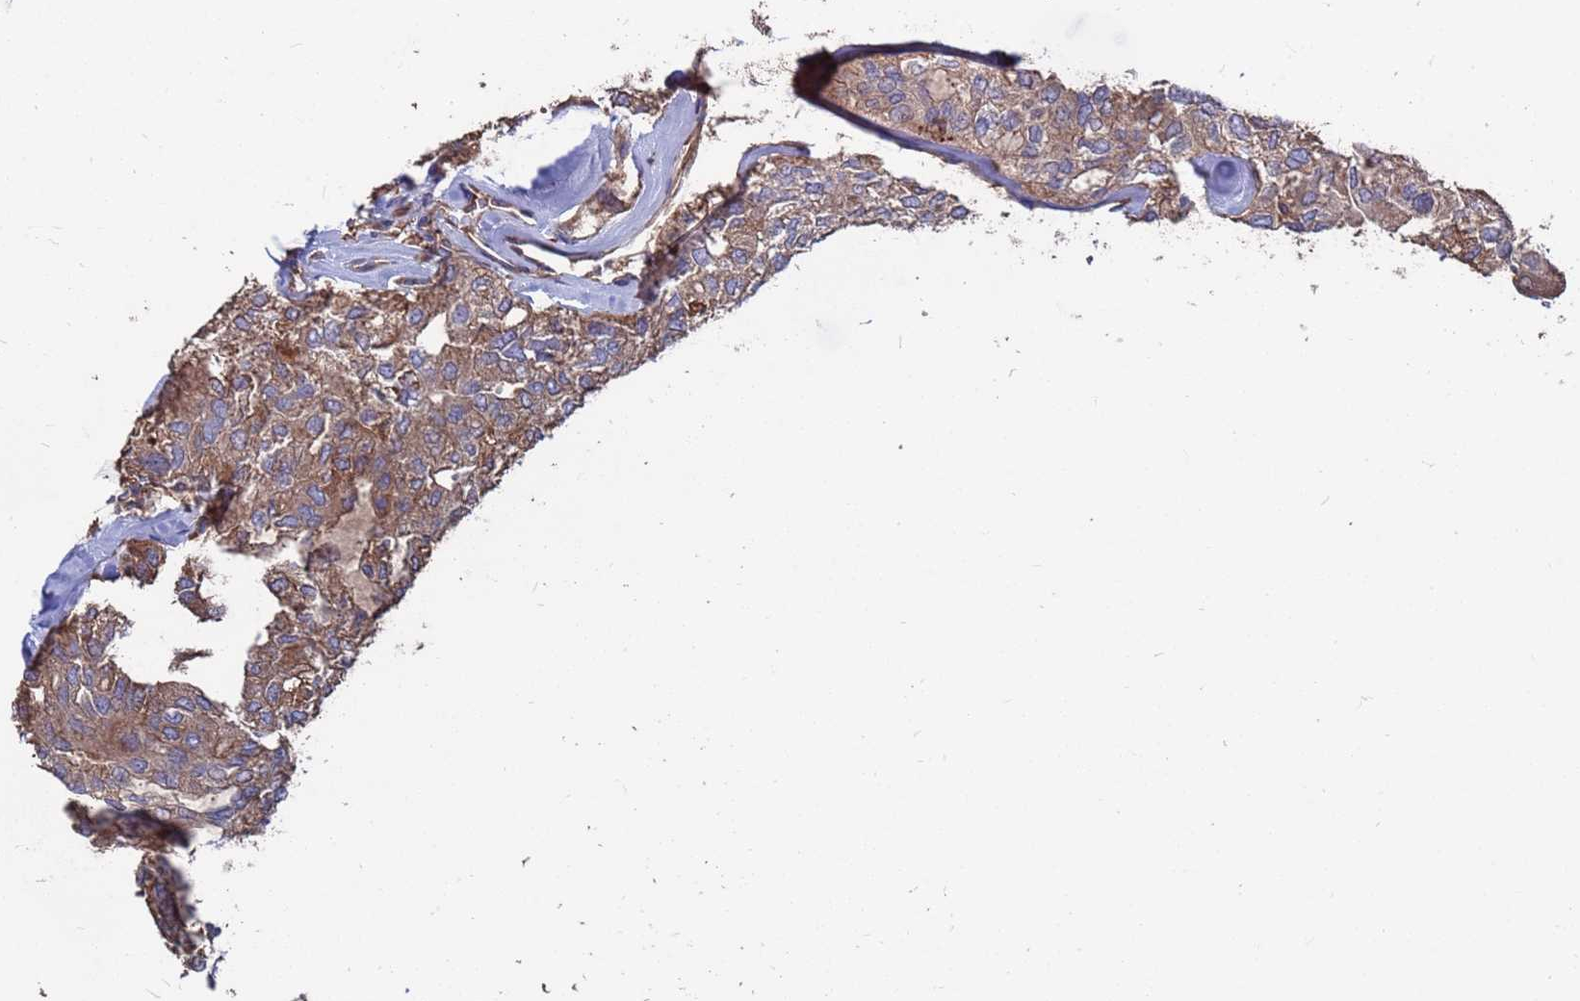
{"staining": {"intensity": "moderate", "quantity": ">75%", "location": "cytoplasmic/membranous"}, "tissue": "head and neck cancer", "cell_type": "Tumor cells", "image_type": "cancer", "snomed": [{"axis": "morphology", "description": "Adenocarcinoma, NOS"}, {"axis": "topography", "description": "Salivary gland"}, {"axis": "topography", "description": "Head-Neck"}], "caption": "Tumor cells display medium levels of moderate cytoplasmic/membranous staining in approximately >75% of cells in head and neck adenocarcinoma.", "gene": "PYCR1", "patient": {"sex": "female", "age": 63}}